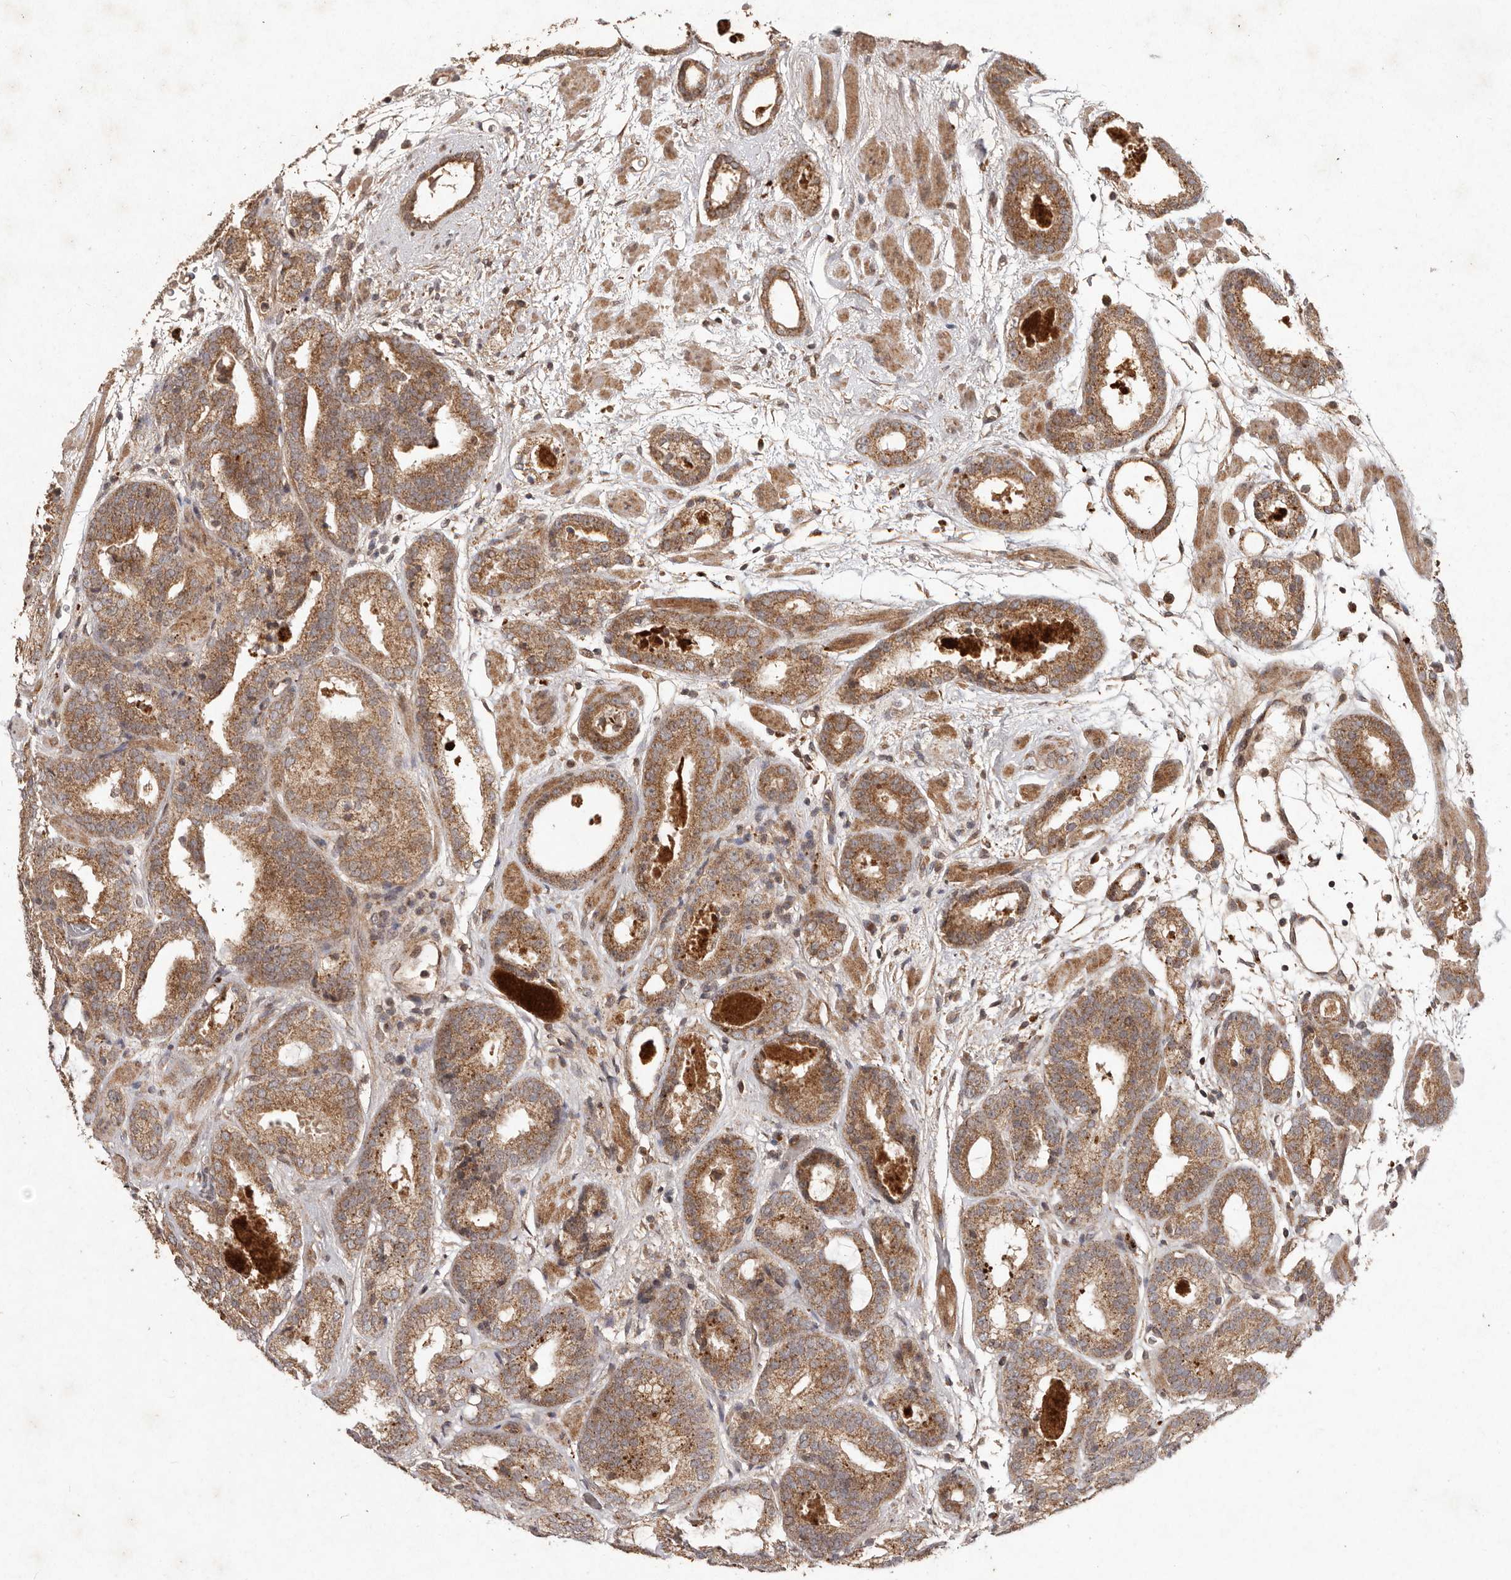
{"staining": {"intensity": "moderate", "quantity": ">75%", "location": "cytoplasmic/membranous"}, "tissue": "prostate cancer", "cell_type": "Tumor cells", "image_type": "cancer", "snomed": [{"axis": "morphology", "description": "Adenocarcinoma, Low grade"}, {"axis": "topography", "description": "Prostate"}], "caption": "The image exhibits immunohistochemical staining of adenocarcinoma (low-grade) (prostate). There is moderate cytoplasmic/membranous expression is present in approximately >75% of tumor cells.", "gene": "PLOD2", "patient": {"sex": "male", "age": 69}}